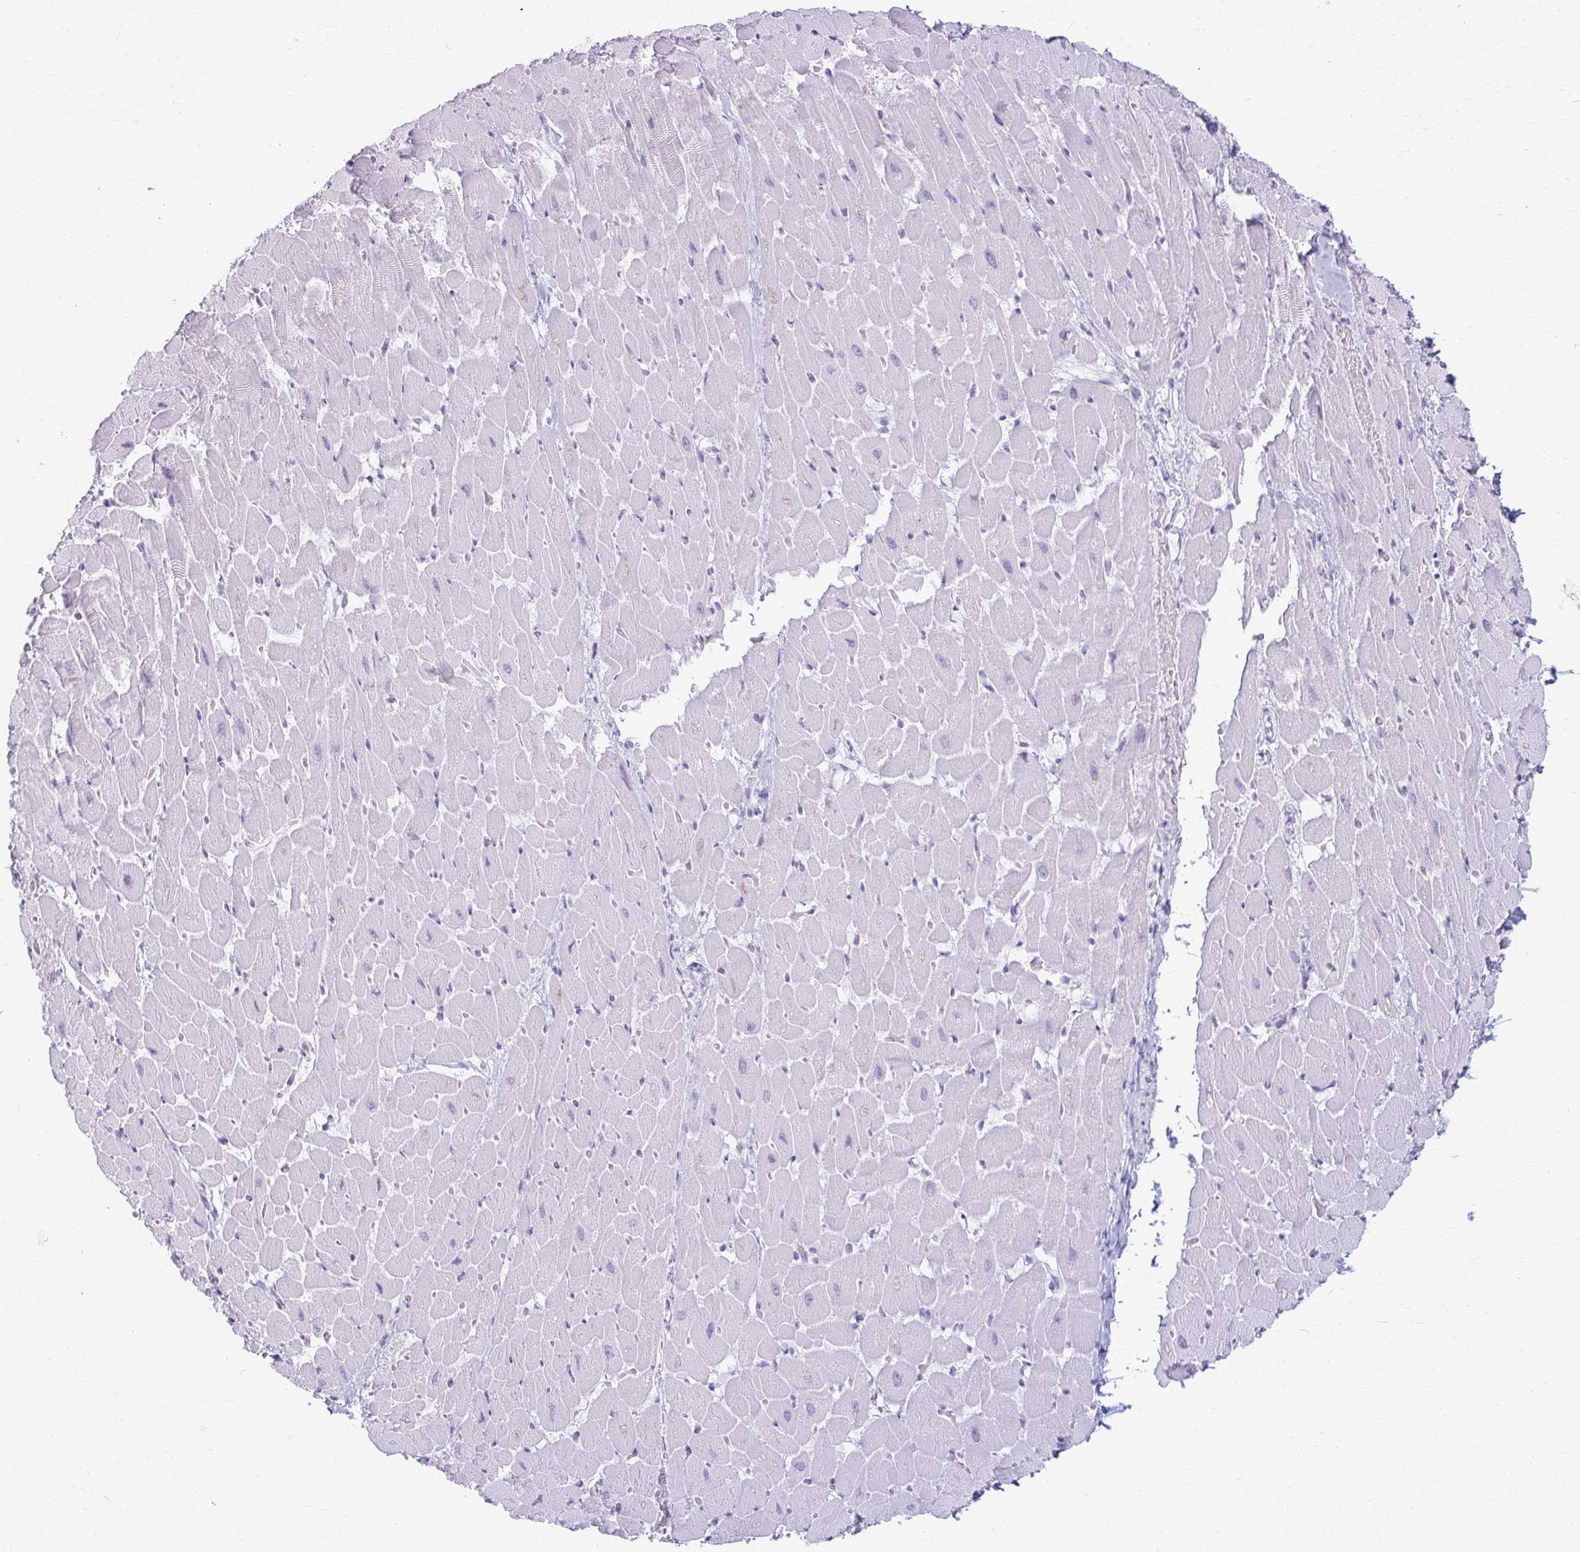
{"staining": {"intensity": "negative", "quantity": "none", "location": "none"}, "tissue": "heart muscle", "cell_type": "Cardiomyocytes", "image_type": "normal", "snomed": [{"axis": "morphology", "description": "Normal tissue, NOS"}, {"axis": "topography", "description": "Heart"}], "caption": "Immunohistochemistry photomicrograph of benign heart muscle: heart muscle stained with DAB (3,3'-diaminobenzidine) shows no significant protein positivity in cardiomyocytes. (IHC, brightfield microscopy, high magnification).", "gene": "KRT5", "patient": {"sex": "male", "age": 37}}